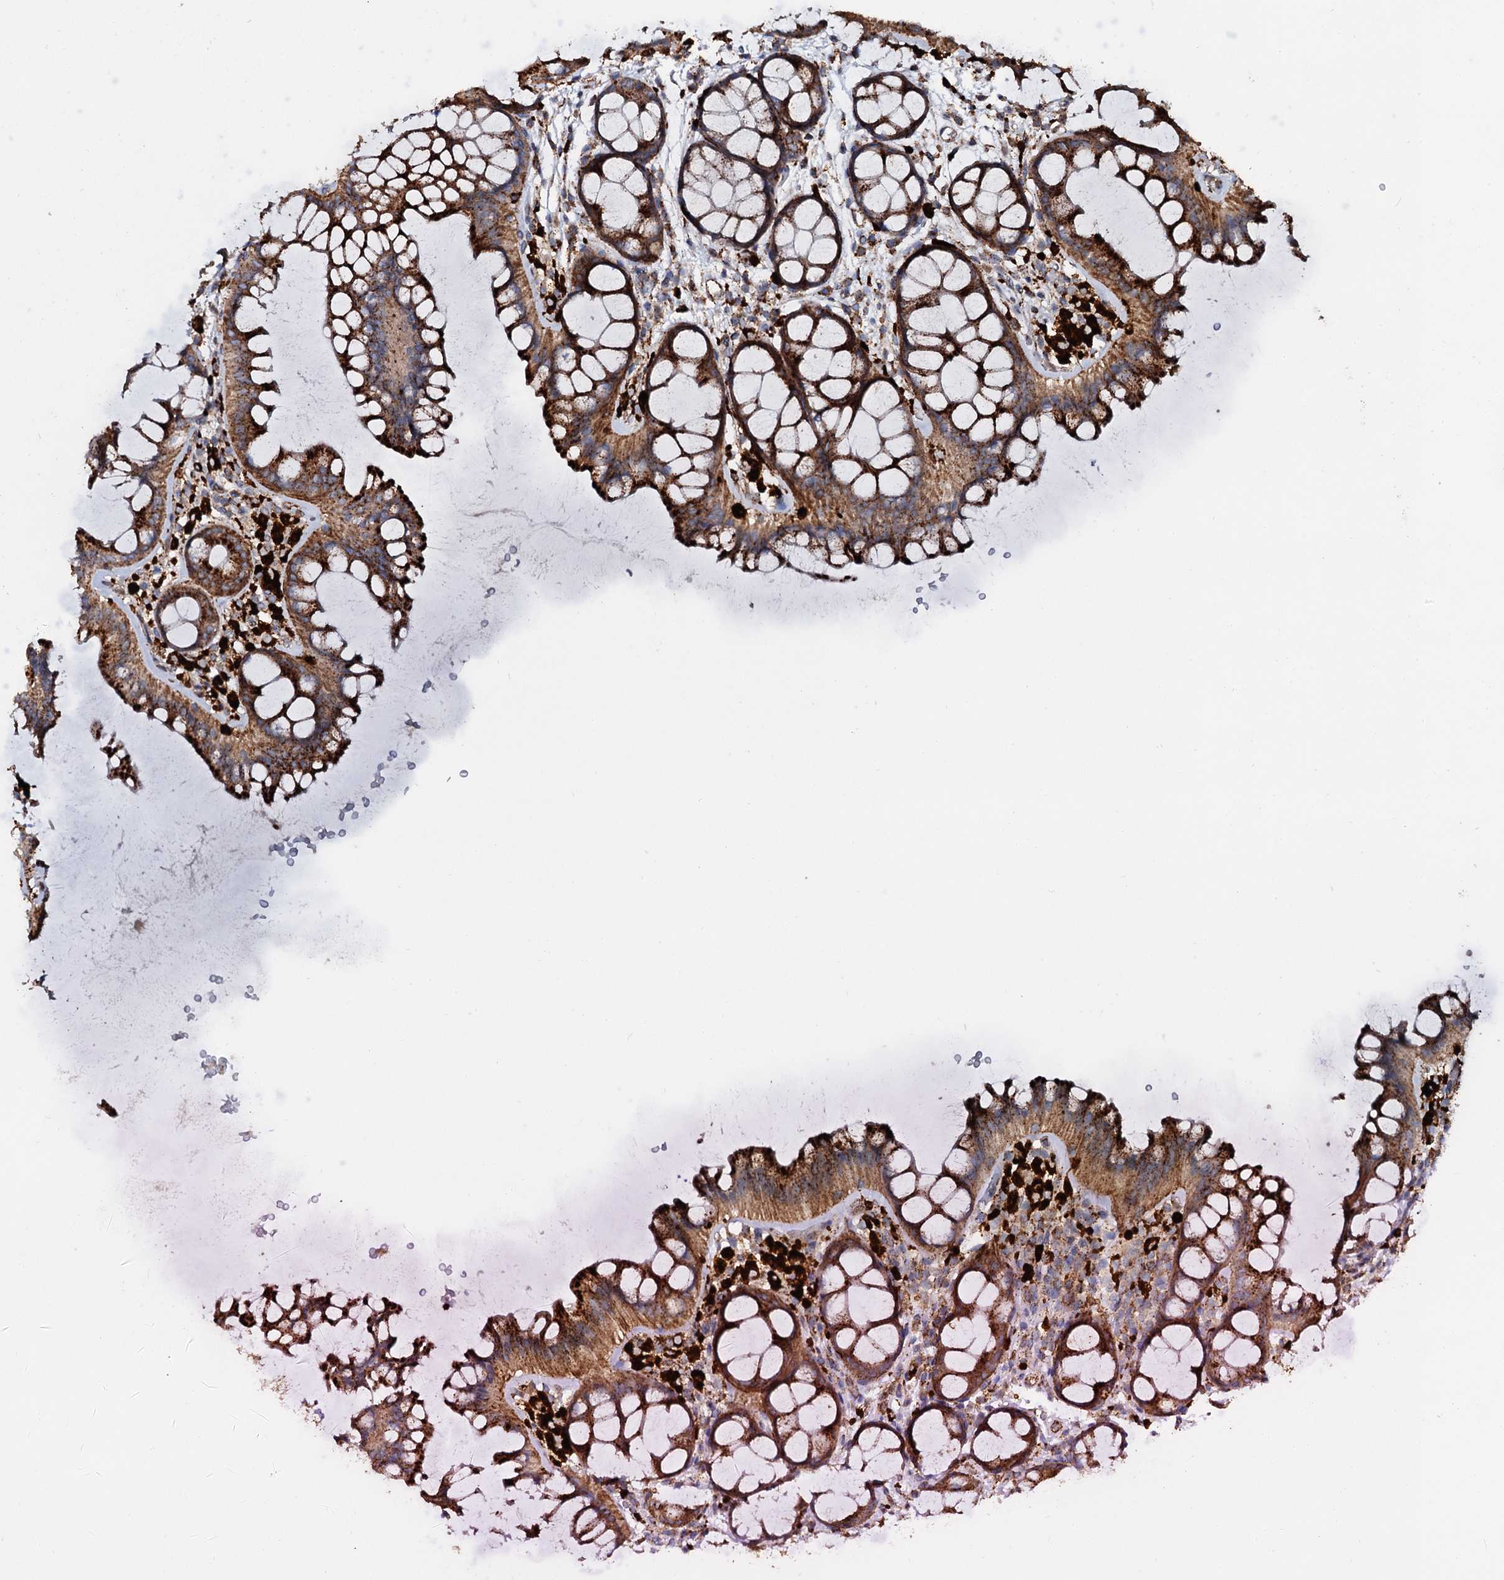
{"staining": {"intensity": "strong", "quantity": ">75%", "location": "cytoplasmic/membranous"}, "tissue": "colon", "cell_type": "Endothelial cells", "image_type": "normal", "snomed": [{"axis": "morphology", "description": "Normal tissue, NOS"}, {"axis": "topography", "description": "Colon"}], "caption": "Colon was stained to show a protein in brown. There is high levels of strong cytoplasmic/membranous staining in about >75% of endothelial cells. The staining was performed using DAB (3,3'-diaminobenzidine) to visualize the protein expression in brown, while the nuclei were stained in blue with hematoxylin (Magnification: 20x).", "gene": "GBA1", "patient": {"sex": "female", "age": 82}}